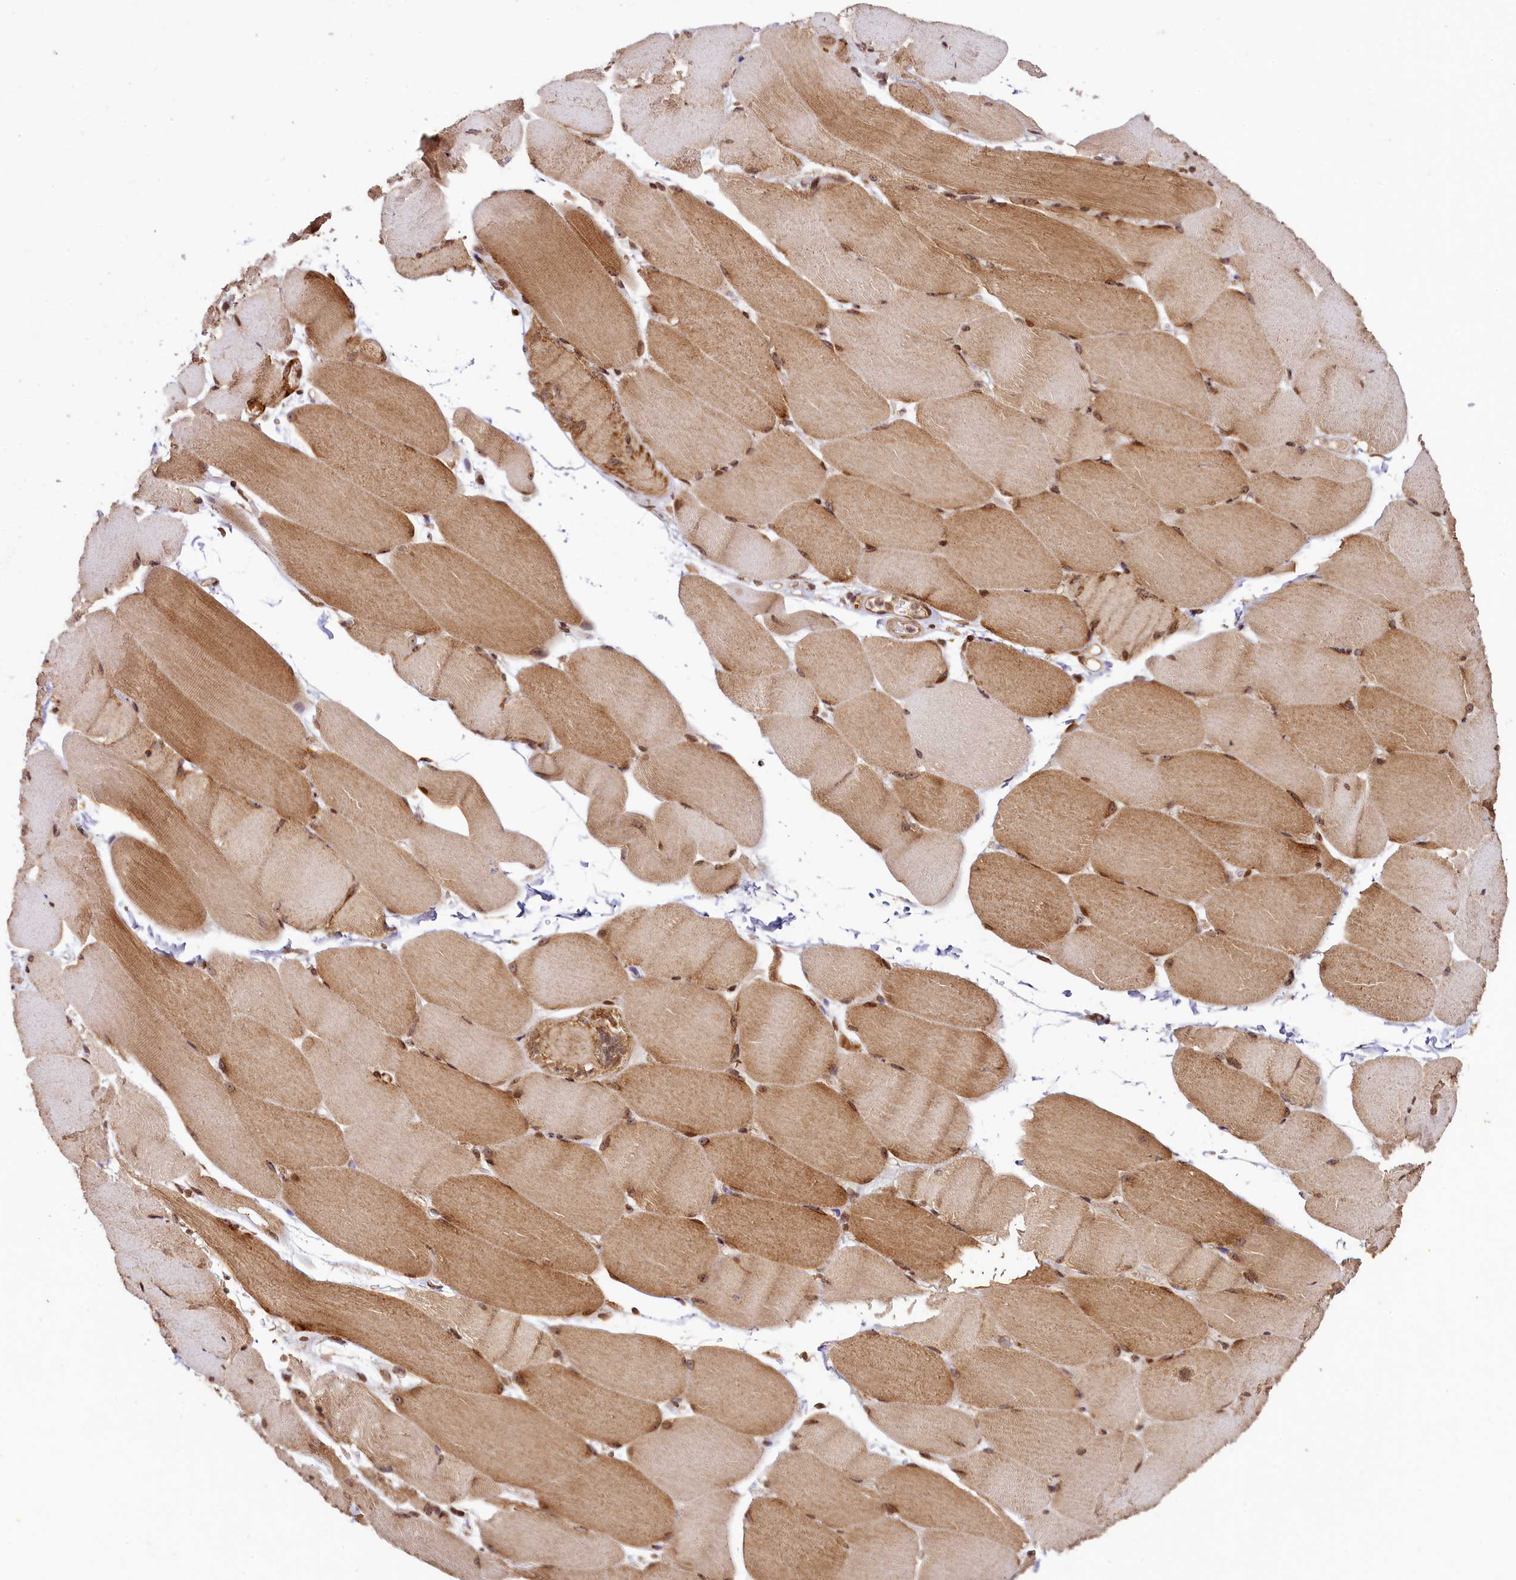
{"staining": {"intensity": "moderate", "quantity": "25%-75%", "location": "cytoplasmic/membranous"}, "tissue": "skeletal muscle", "cell_type": "Myocytes", "image_type": "normal", "snomed": [{"axis": "morphology", "description": "Normal tissue, NOS"}, {"axis": "topography", "description": "Skeletal muscle"}, {"axis": "topography", "description": "Parathyroid gland"}], "caption": "The histopathology image demonstrates immunohistochemical staining of unremarkable skeletal muscle. There is moderate cytoplasmic/membranous expression is appreciated in approximately 25%-75% of myocytes. (IHC, brightfield microscopy, high magnification).", "gene": "LARP4", "patient": {"sex": "female", "age": 37}}